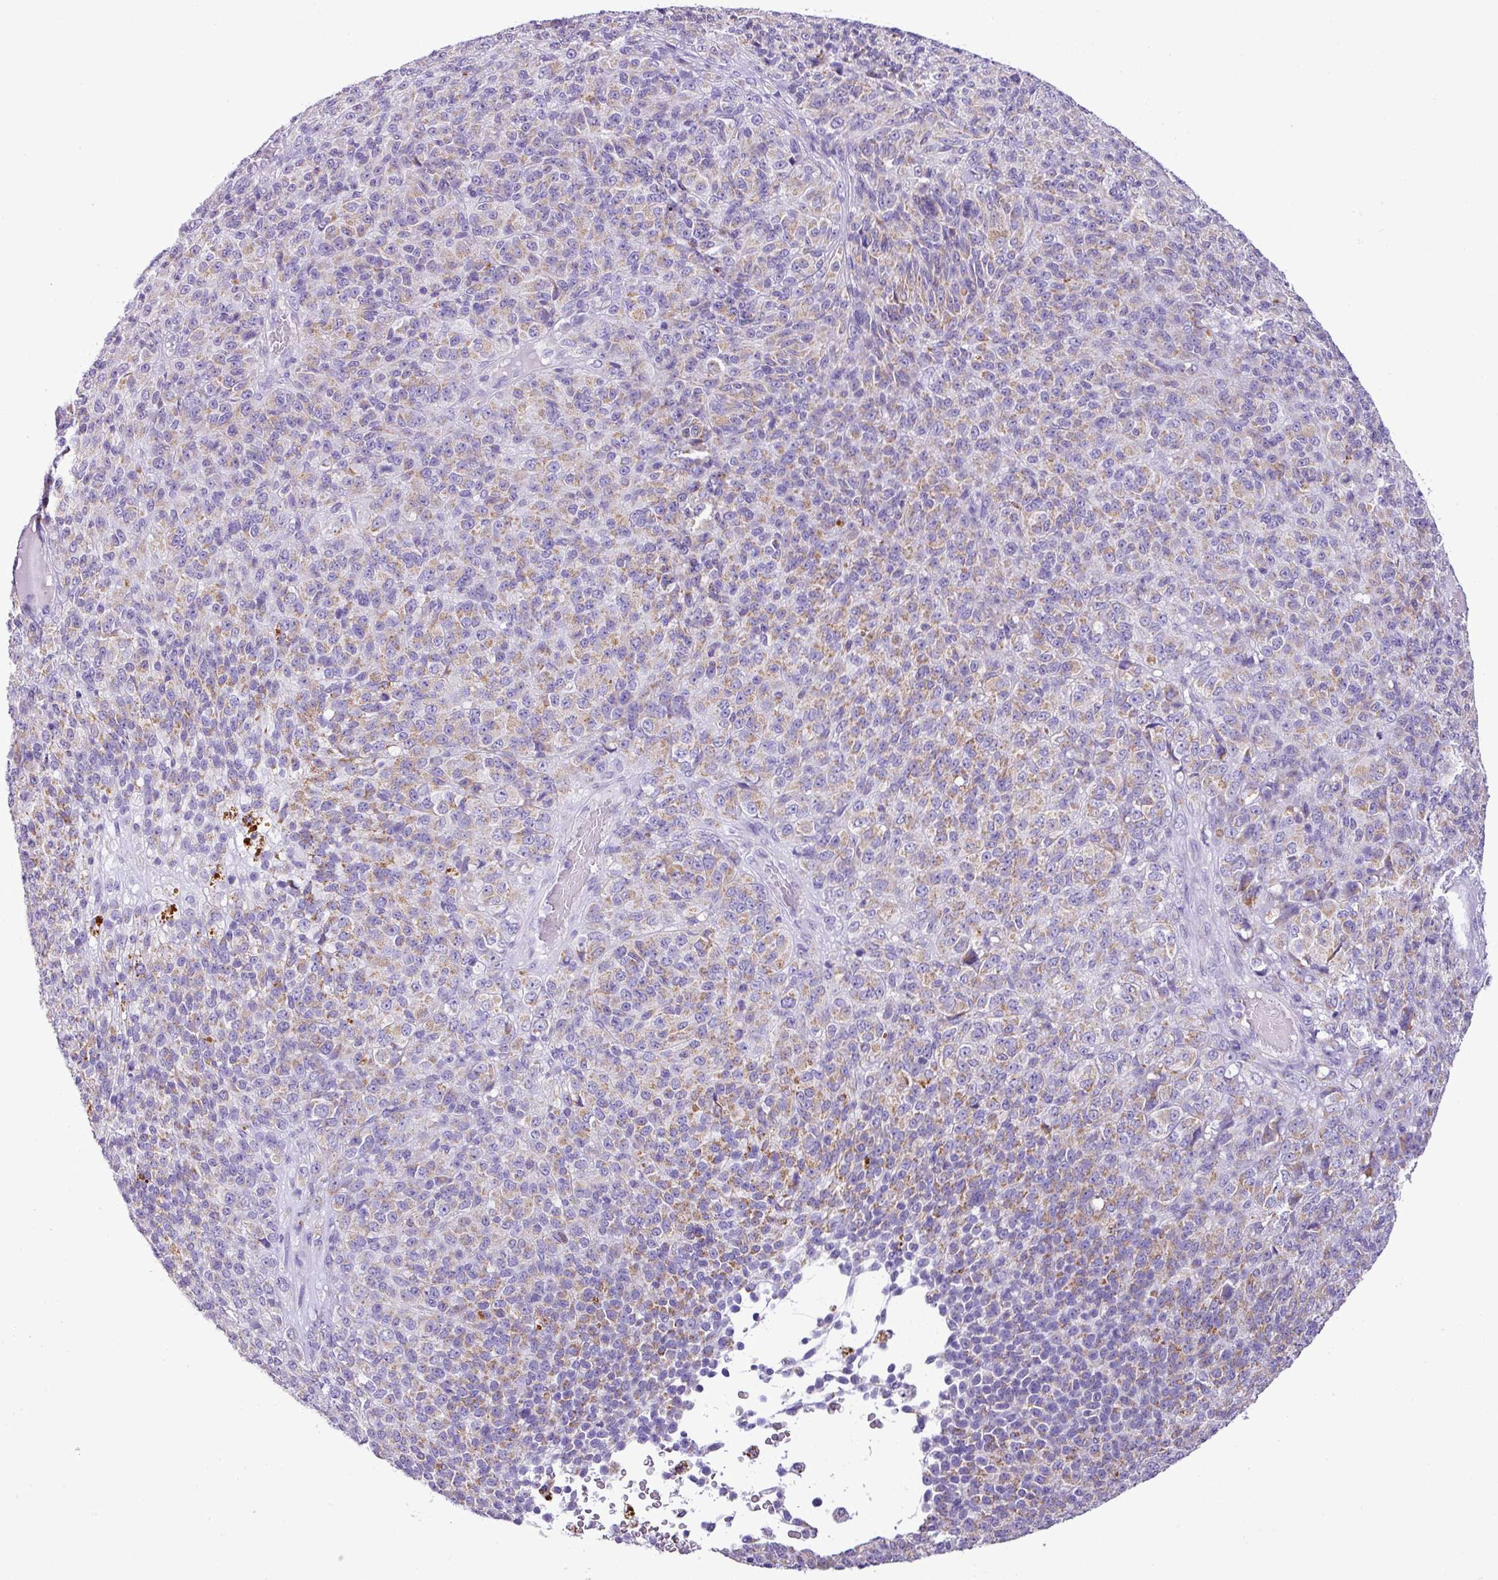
{"staining": {"intensity": "moderate", "quantity": ">75%", "location": "cytoplasmic/membranous"}, "tissue": "melanoma", "cell_type": "Tumor cells", "image_type": "cancer", "snomed": [{"axis": "morphology", "description": "Malignant melanoma, Metastatic site"}, {"axis": "topography", "description": "Brain"}], "caption": "Immunohistochemistry image of human melanoma stained for a protein (brown), which displays medium levels of moderate cytoplasmic/membranous staining in approximately >75% of tumor cells.", "gene": "PGAP4", "patient": {"sex": "female", "age": 56}}